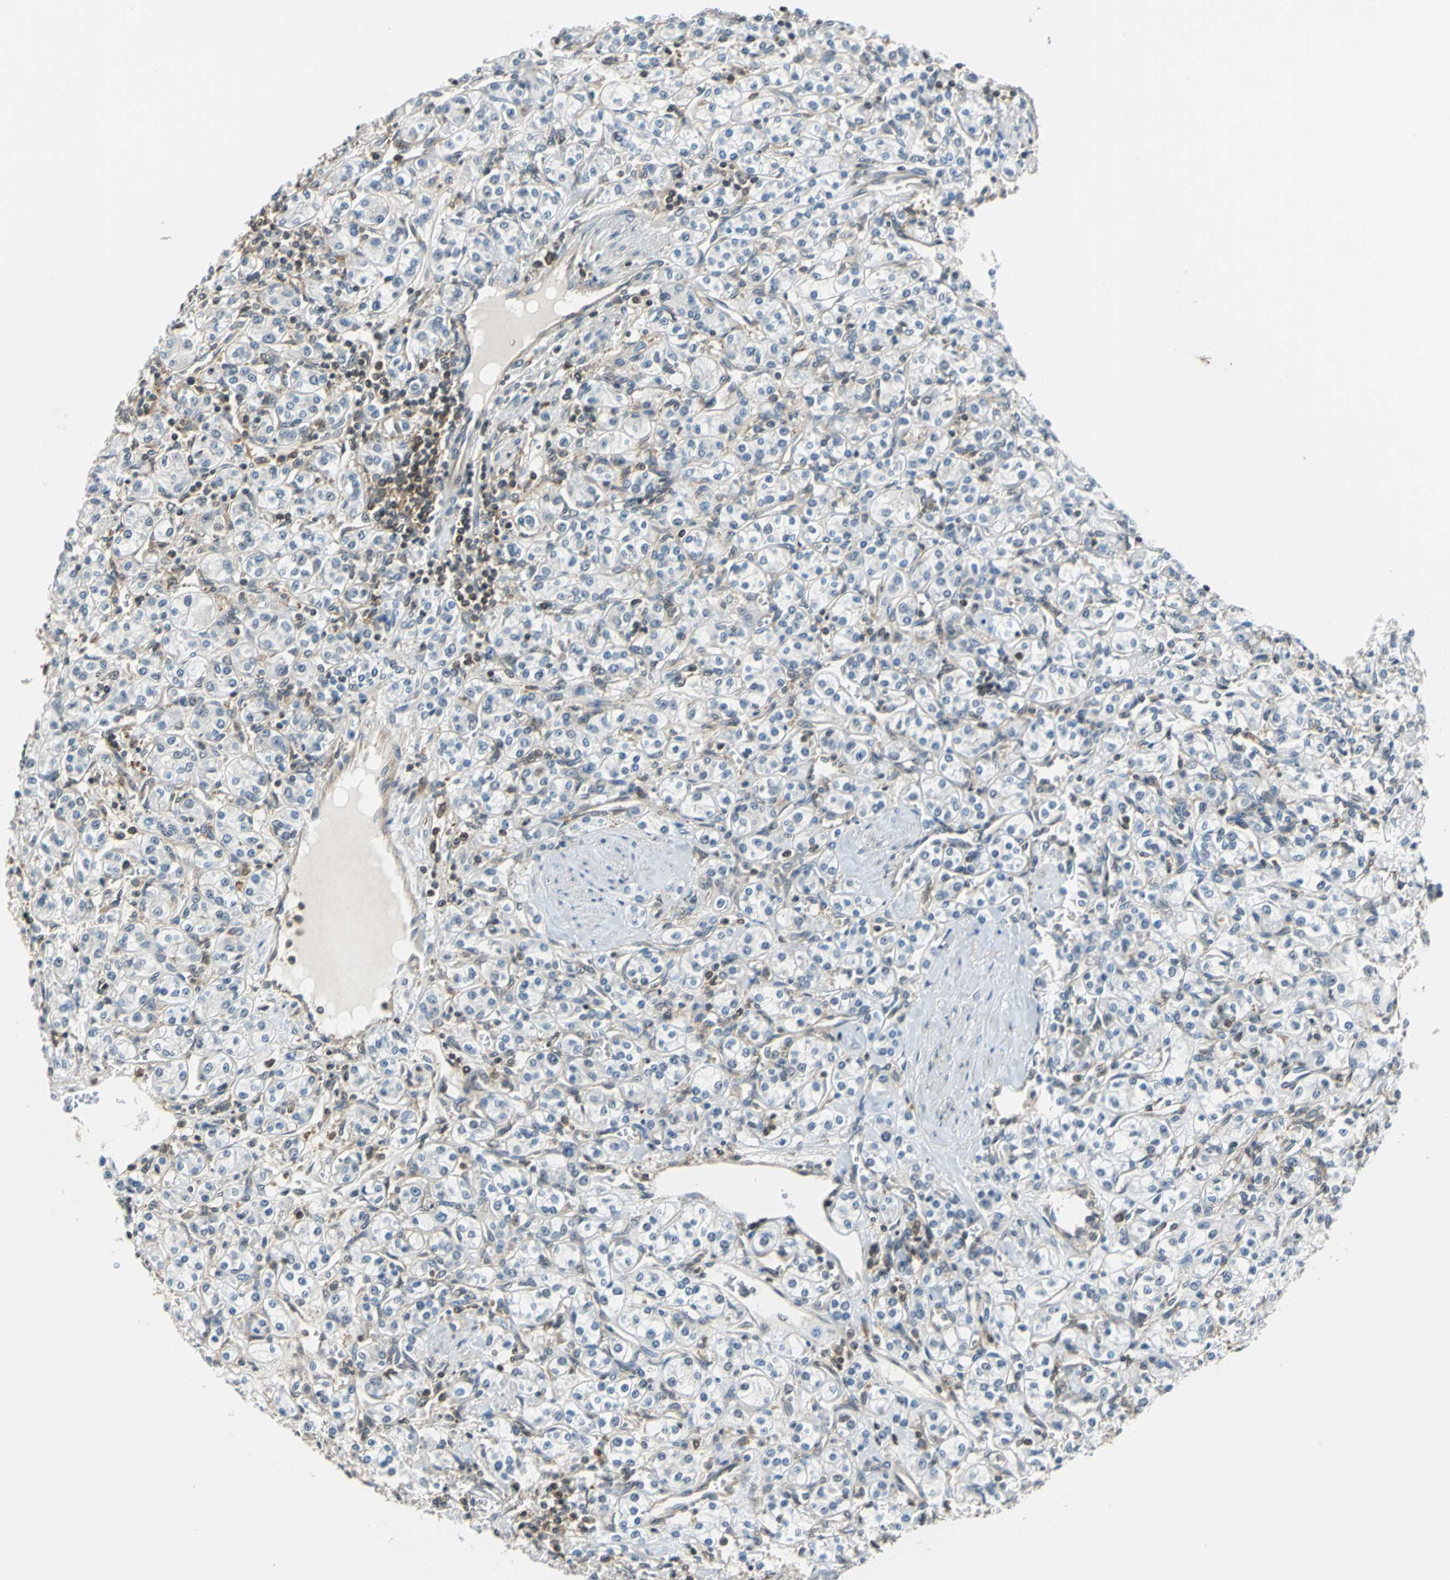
{"staining": {"intensity": "weak", "quantity": "<25%", "location": "cytoplasmic/membranous"}, "tissue": "renal cancer", "cell_type": "Tumor cells", "image_type": "cancer", "snomed": [{"axis": "morphology", "description": "Adenocarcinoma, NOS"}, {"axis": "topography", "description": "Kidney"}], "caption": "Immunohistochemistry (IHC) image of renal adenocarcinoma stained for a protein (brown), which demonstrates no expression in tumor cells.", "gene": "ARPC3", "patient": {"sex": "male", "age": 77}}